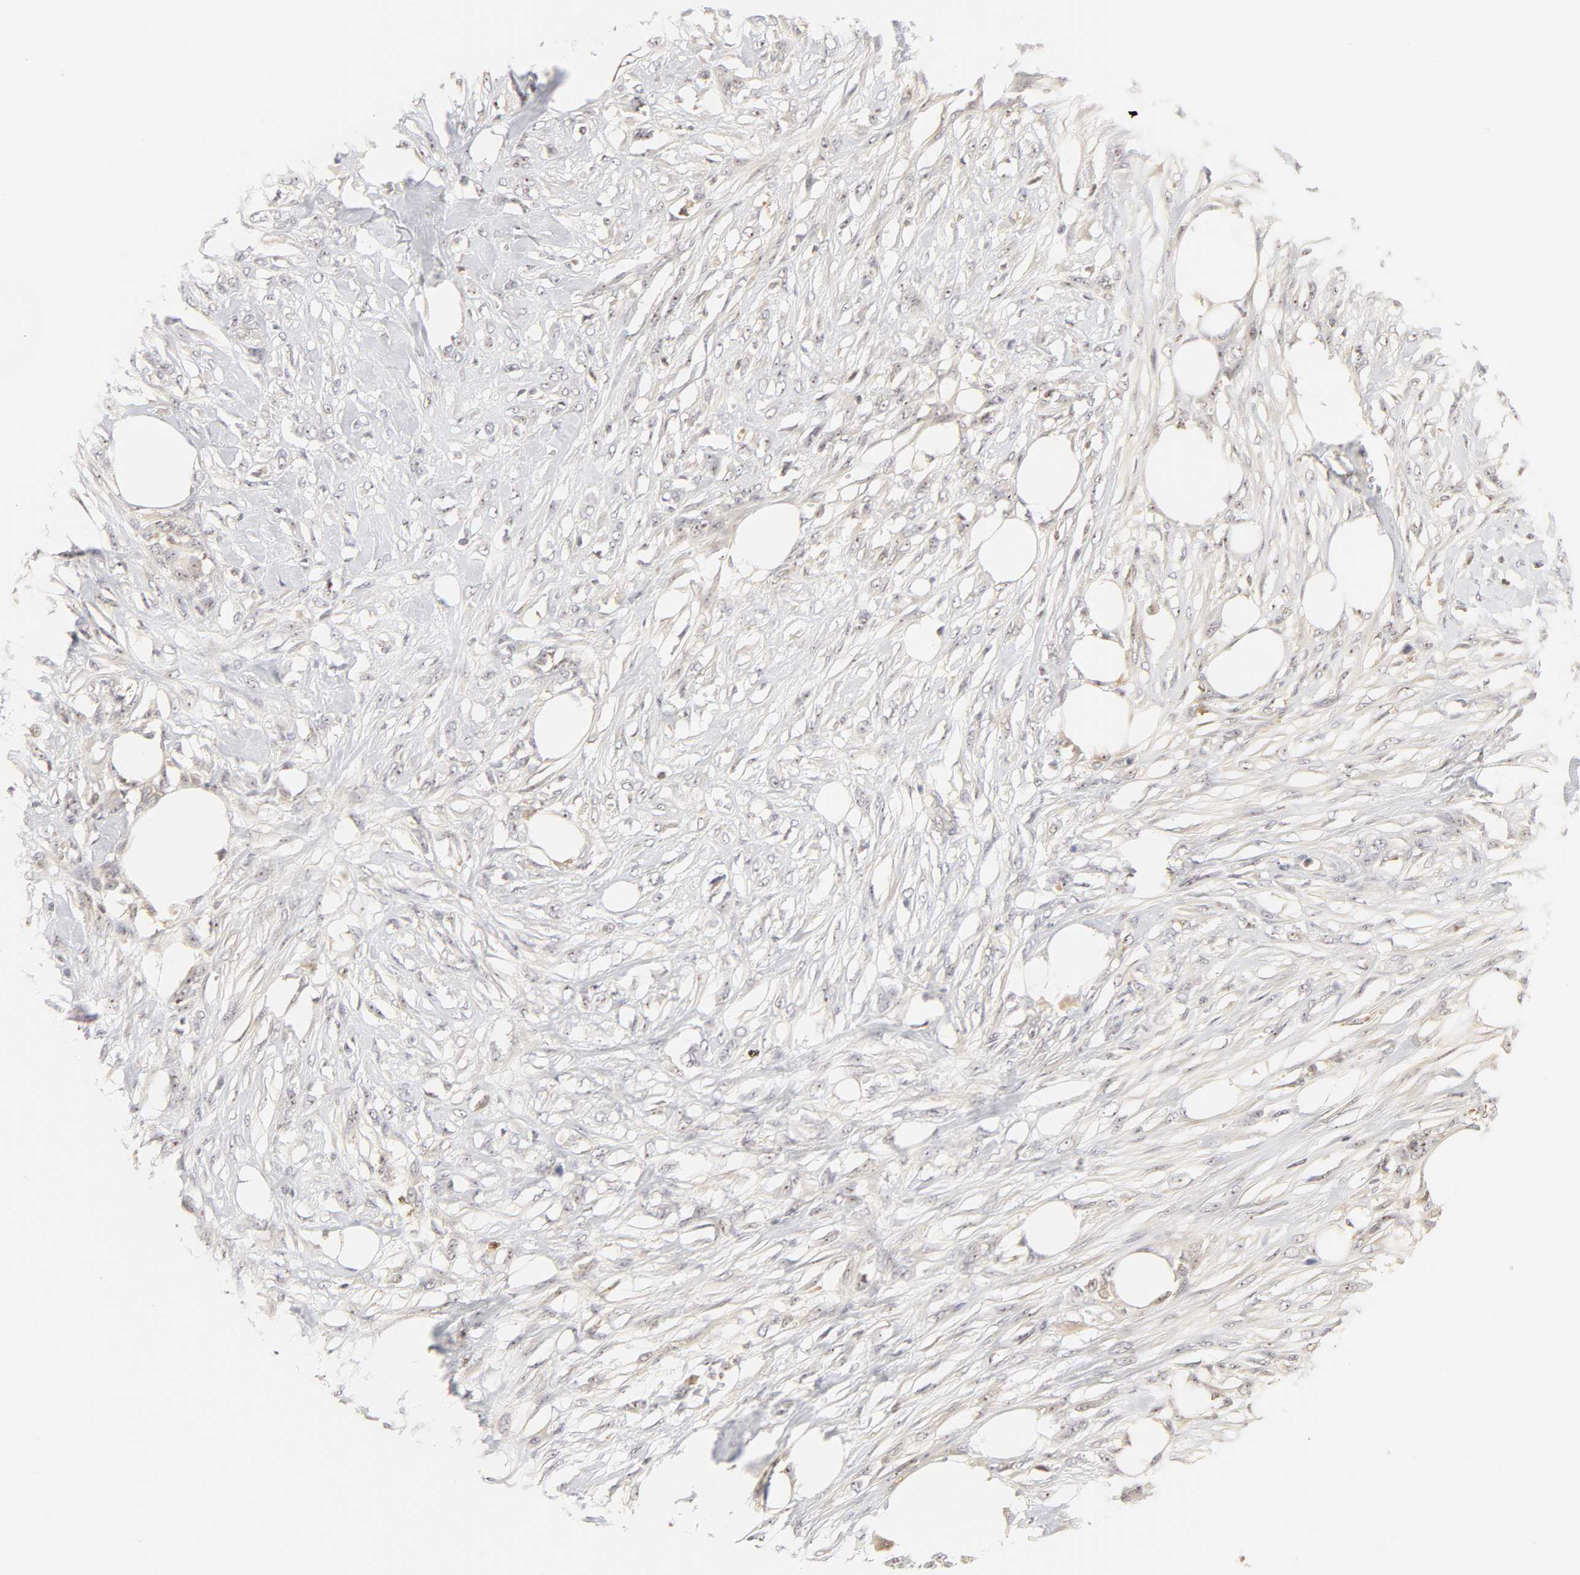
{"staining": {"intensity": "negative", "quantity": "none", "location": "none"}, "tissue": "skin cancer", "cell_type": "Tumor cells", "image_type": "cancer", "snomed": [{"axis": "morphology", "description": "Normal tissue, NOS"}, {"axis": "morphology", "description": "Squamous cell carcinoma, NOS"}, {"axis": "topography", "description": "Skin"}], "caption": "An image of human skin cancer (squamous cell carcinoma) is negative for staining in tumor cells.", "gene": "KIF2A", "patient": {"sex": "female", "age": 59}}